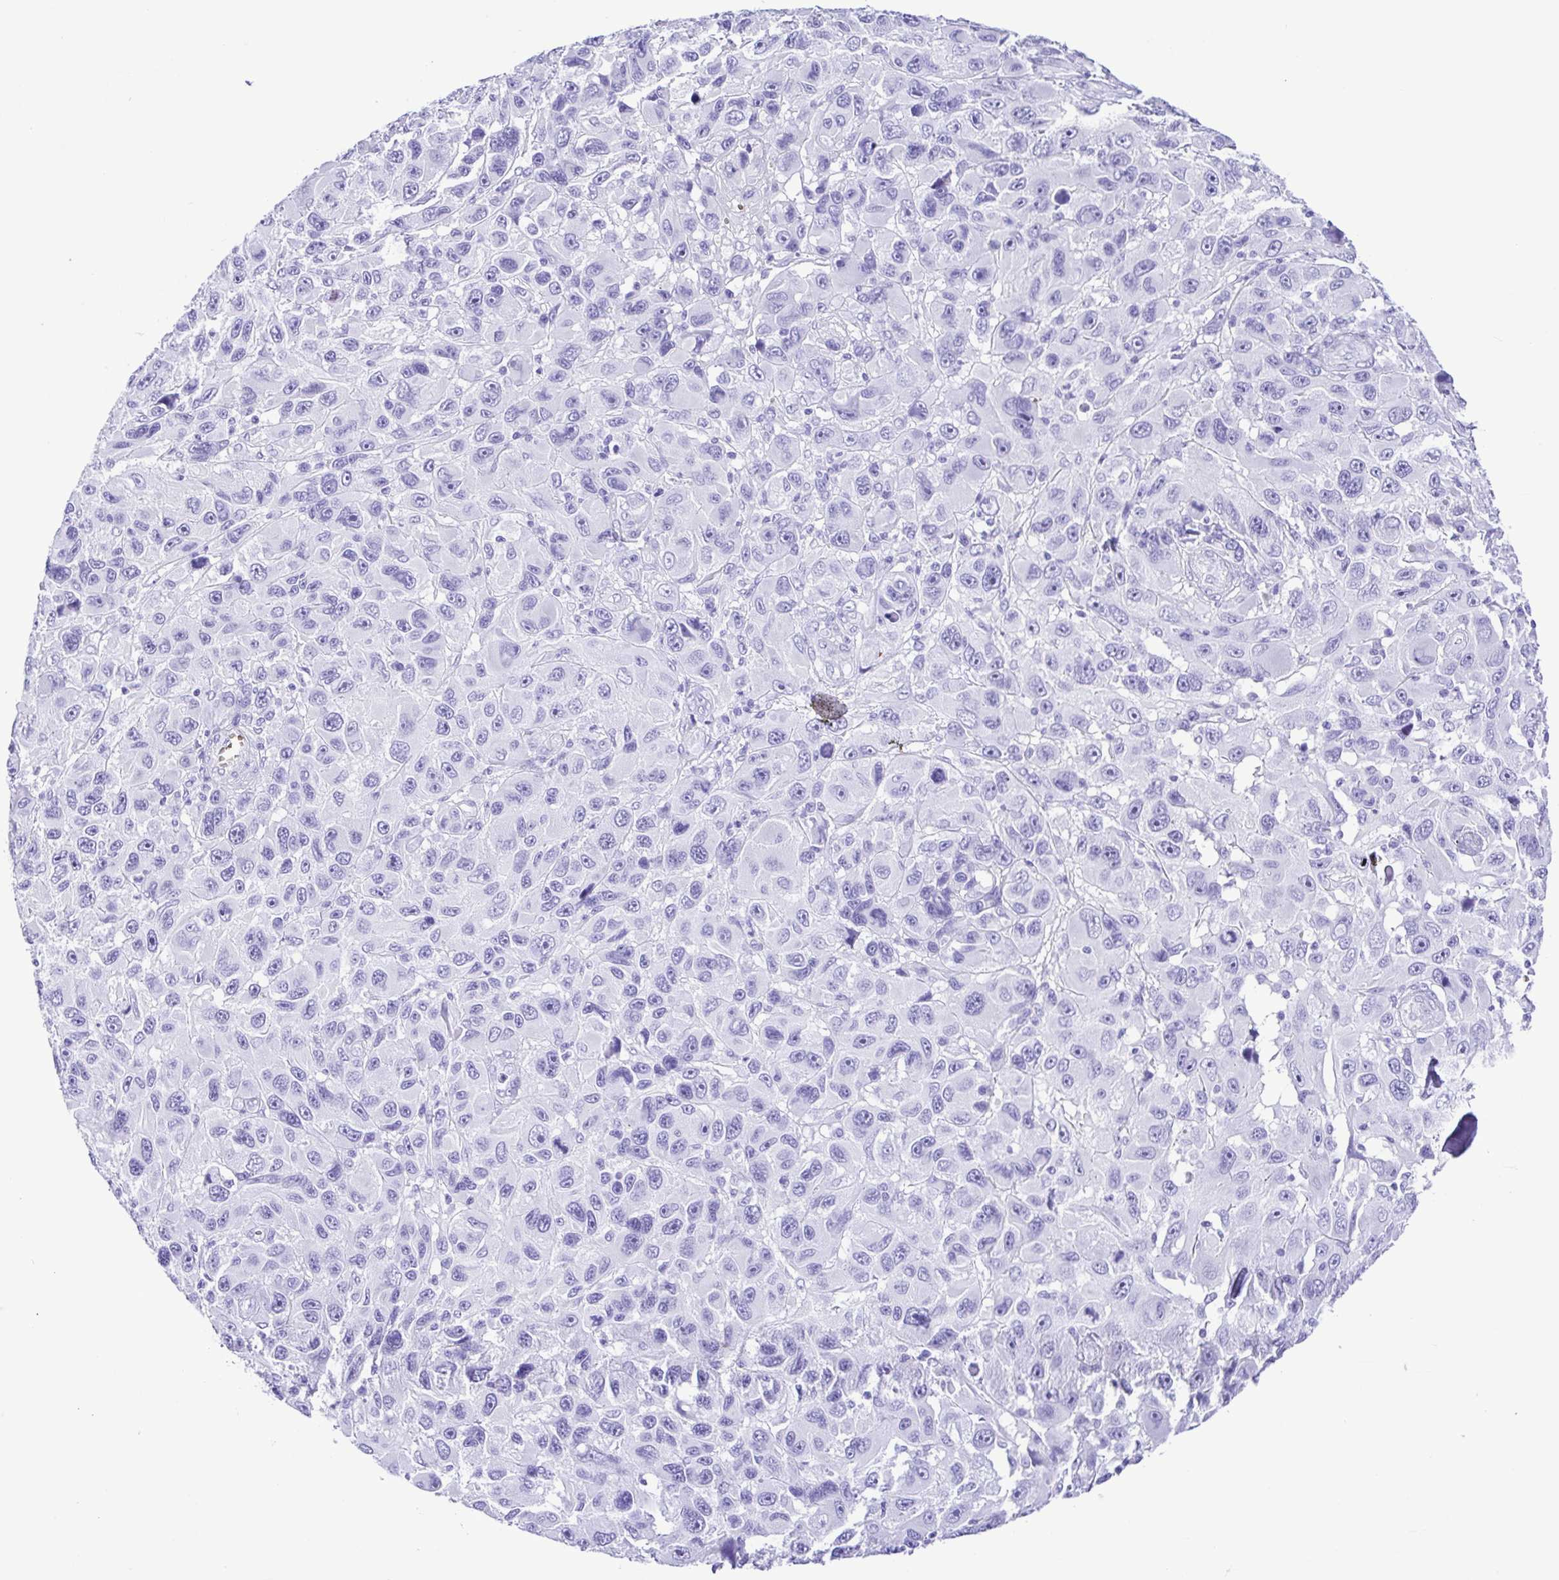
{"staining": {"intensity": "negative", "quantity": "none", "location": "none"}, "tissue": "melanoma", "cell_type": "Tumor cells", "image_type": "cancer", "snomed": [{"axis": "morphology", "description": "Malignant melanoma, NOS"}, {"axis": "topography", "description": "Skin"}], "caption": "Tumor cells show no significant positivity in malignant melanoma.", "gene": "SYT1", "patient": {"sex": "male", "age": 53}}